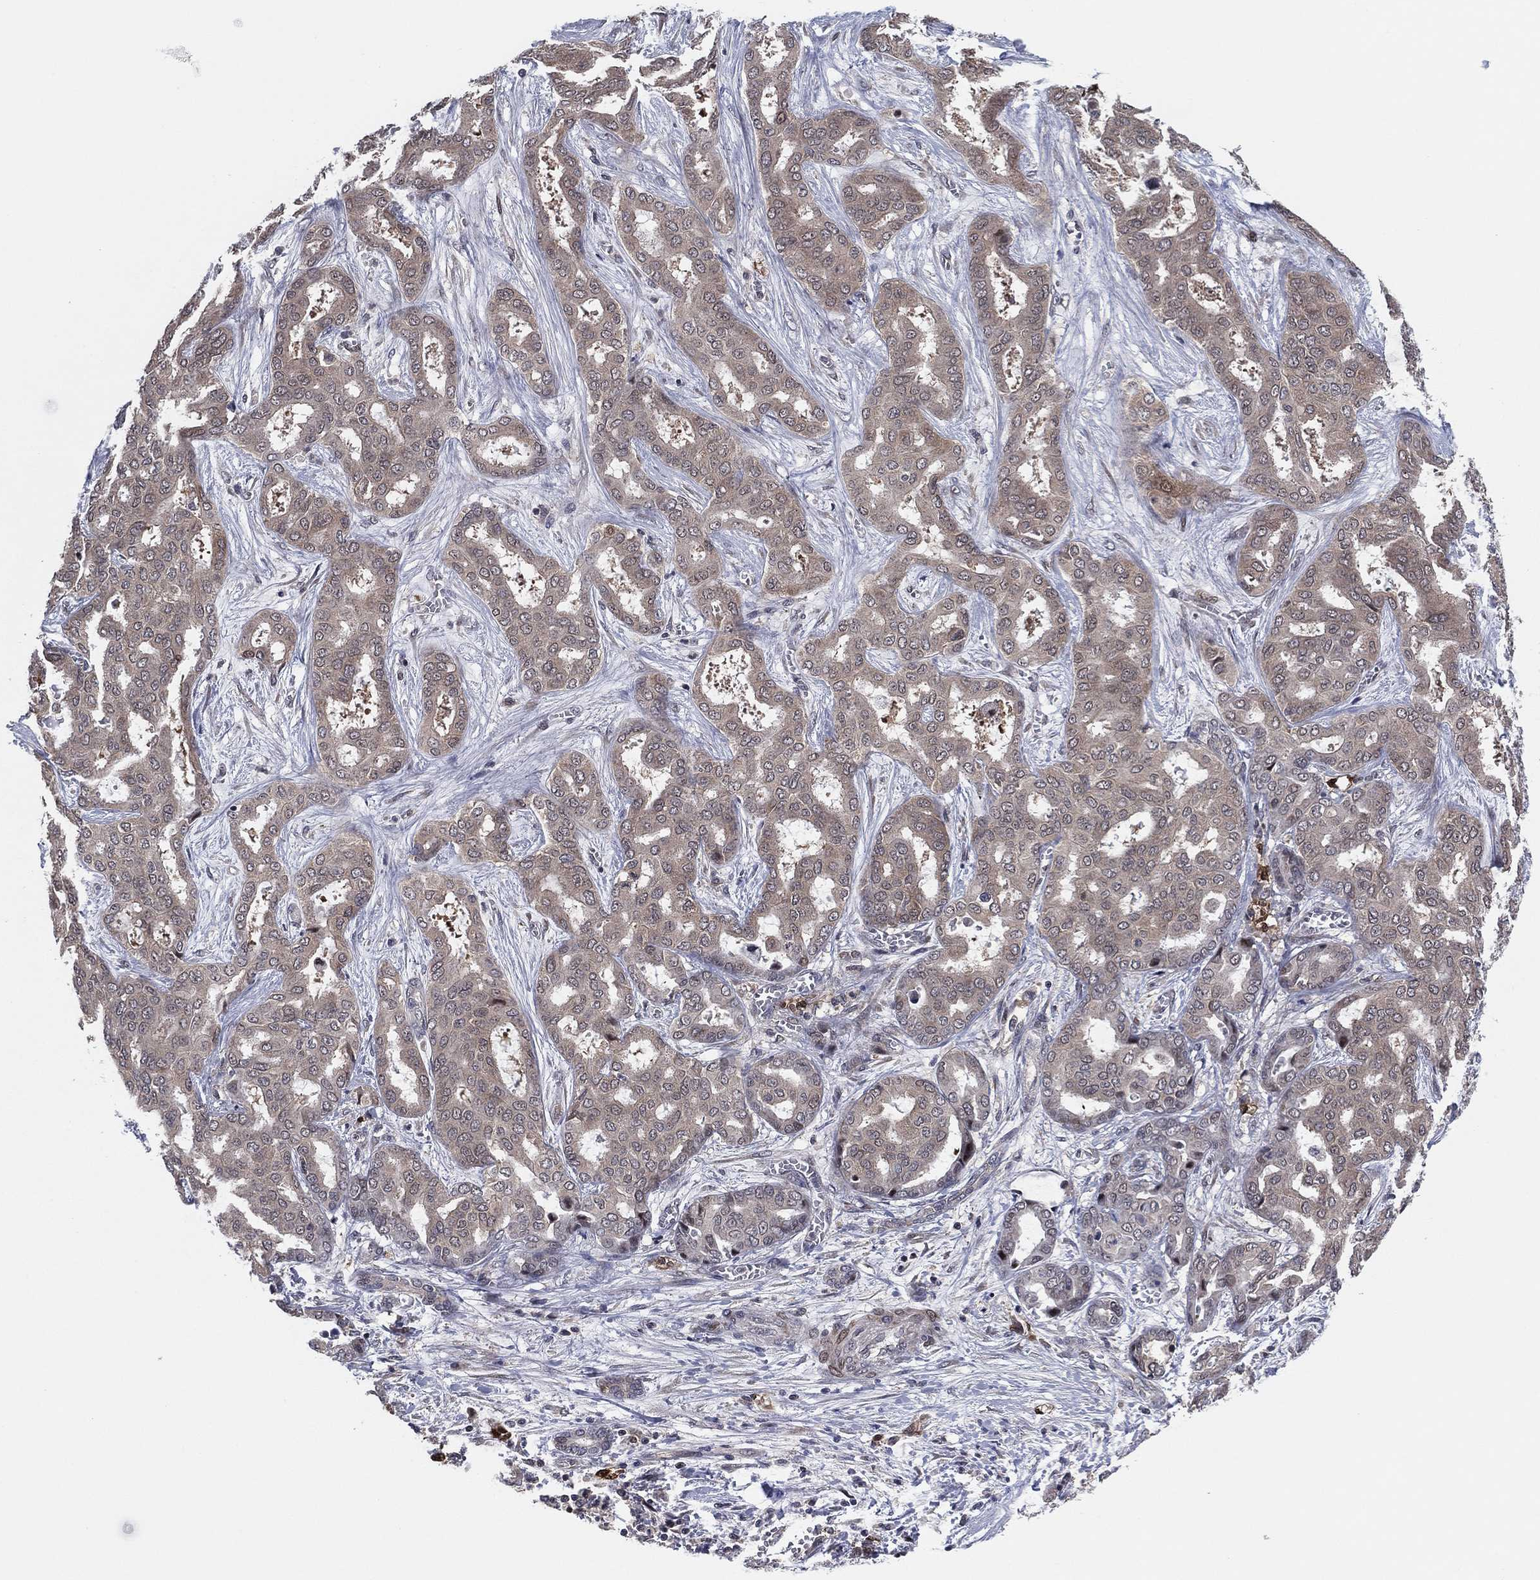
{"staining": {"intensity": "negative", "quantity": "none", "location": "none"}, "tissue": "liver cancer", "cell_type": "Tumor cells", "image_type": "cancer", "snomed": [{"axis": "morphology", "description": "Cholangiocarcinoma"}, {"axis": "topography", "description": "Liver"}], "caption": "The photomicrograph shows no staining of tumor cells in liver cholangiocarcinoma. (DAB (3,3'-diaminobenzidine) IHC, high magnification).", "gene": "SNCG", "patient": {"sex": "female", "age": 64}}